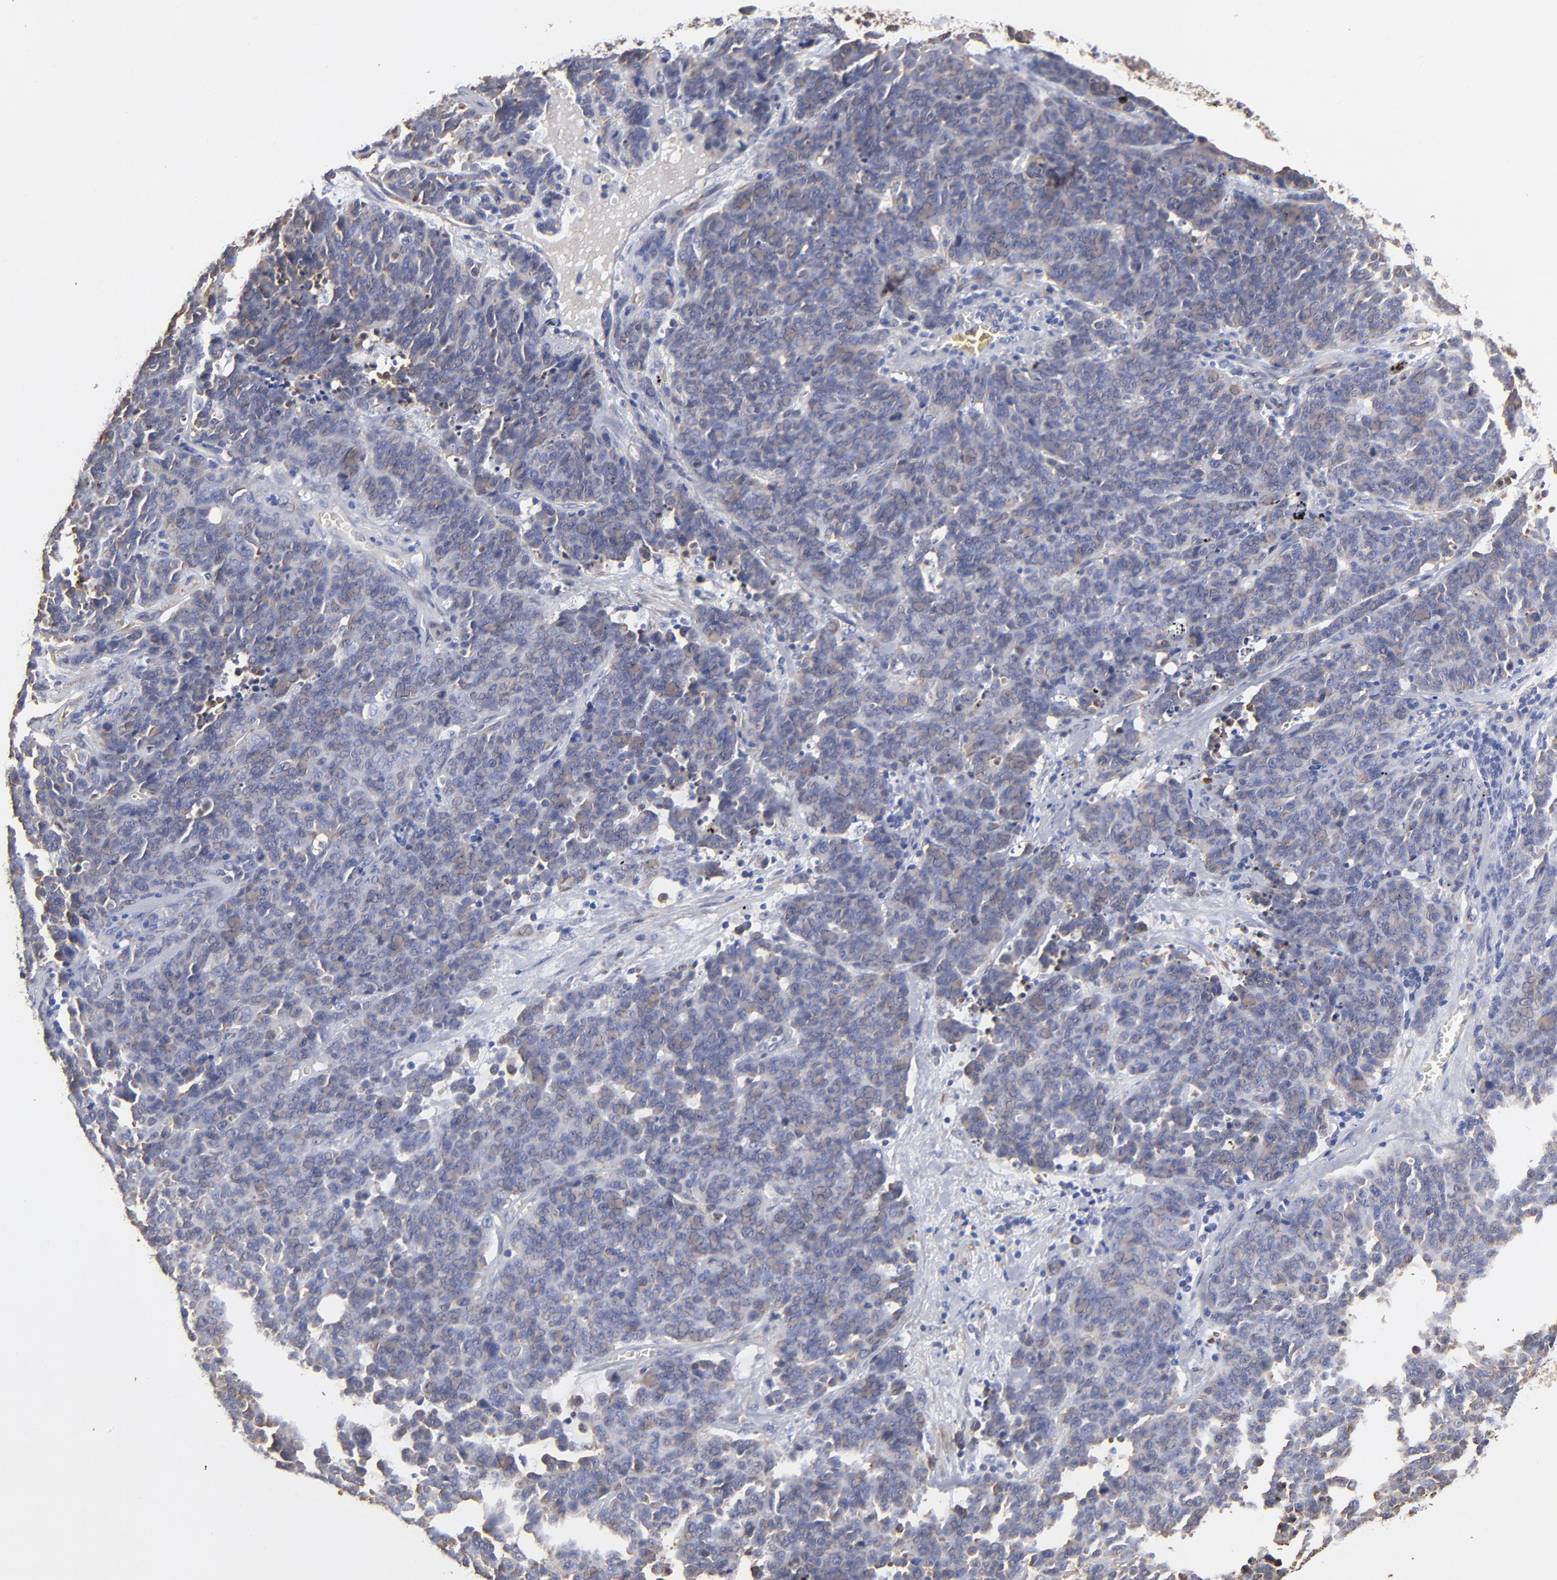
{"staining": {"intensity": "negative", "quantity": "none", "location": "none"}, "tissue": "lung cancer", "cell_type": "Tumor cells", "image_type": "cancer", "snomed": [{"axis": "morphology", "description": "Neoplasm, malignant, NOS"}, {"axis": "topography", "description": "Lung"}], "caption": "IHC image of neoplastic tissue: lung malignant neoplasm stained with DAB displays no significant protein positivity in tumor cells.", "gene": "CILP", "patient": {"sex": "female", "age": 58}}